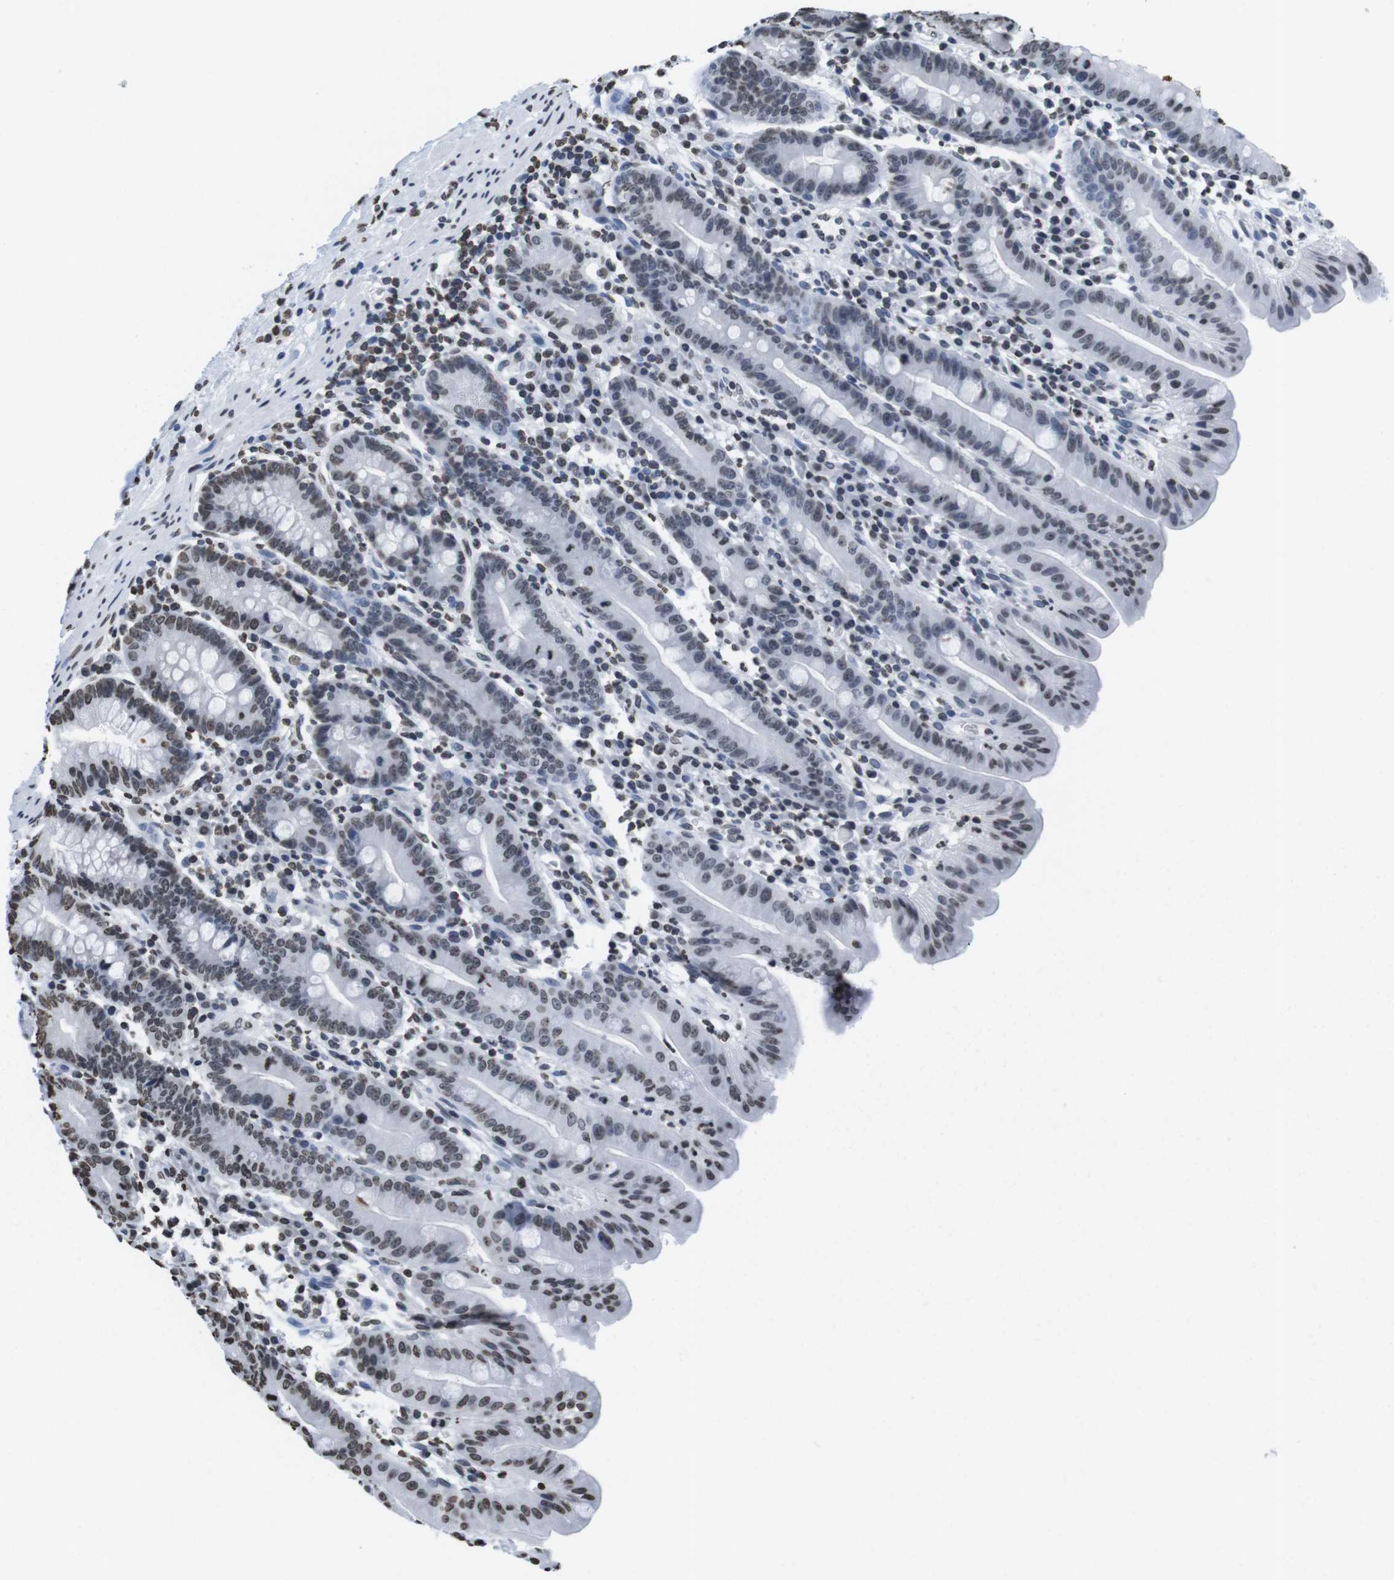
{"staining": {"intensity": "moderate", "quantity": "25%-75%", "location": "nuclear"}, "tissue": "duodenum", "cell_type": "Glandular cells", "image_type": "normal", "snomed": [{"axis": "morphology", "description": "Normal tissue, NOS"}, {"axis": "topography", "description": "Duodenum"}], "caption": "This image reveals IHC staining of normal human duodenum, with medium moderate nuclear expression in approximately 25%-75% of glandular cells.", "gene": "BSX", "patient": {"sex": "male", "age": 50}}